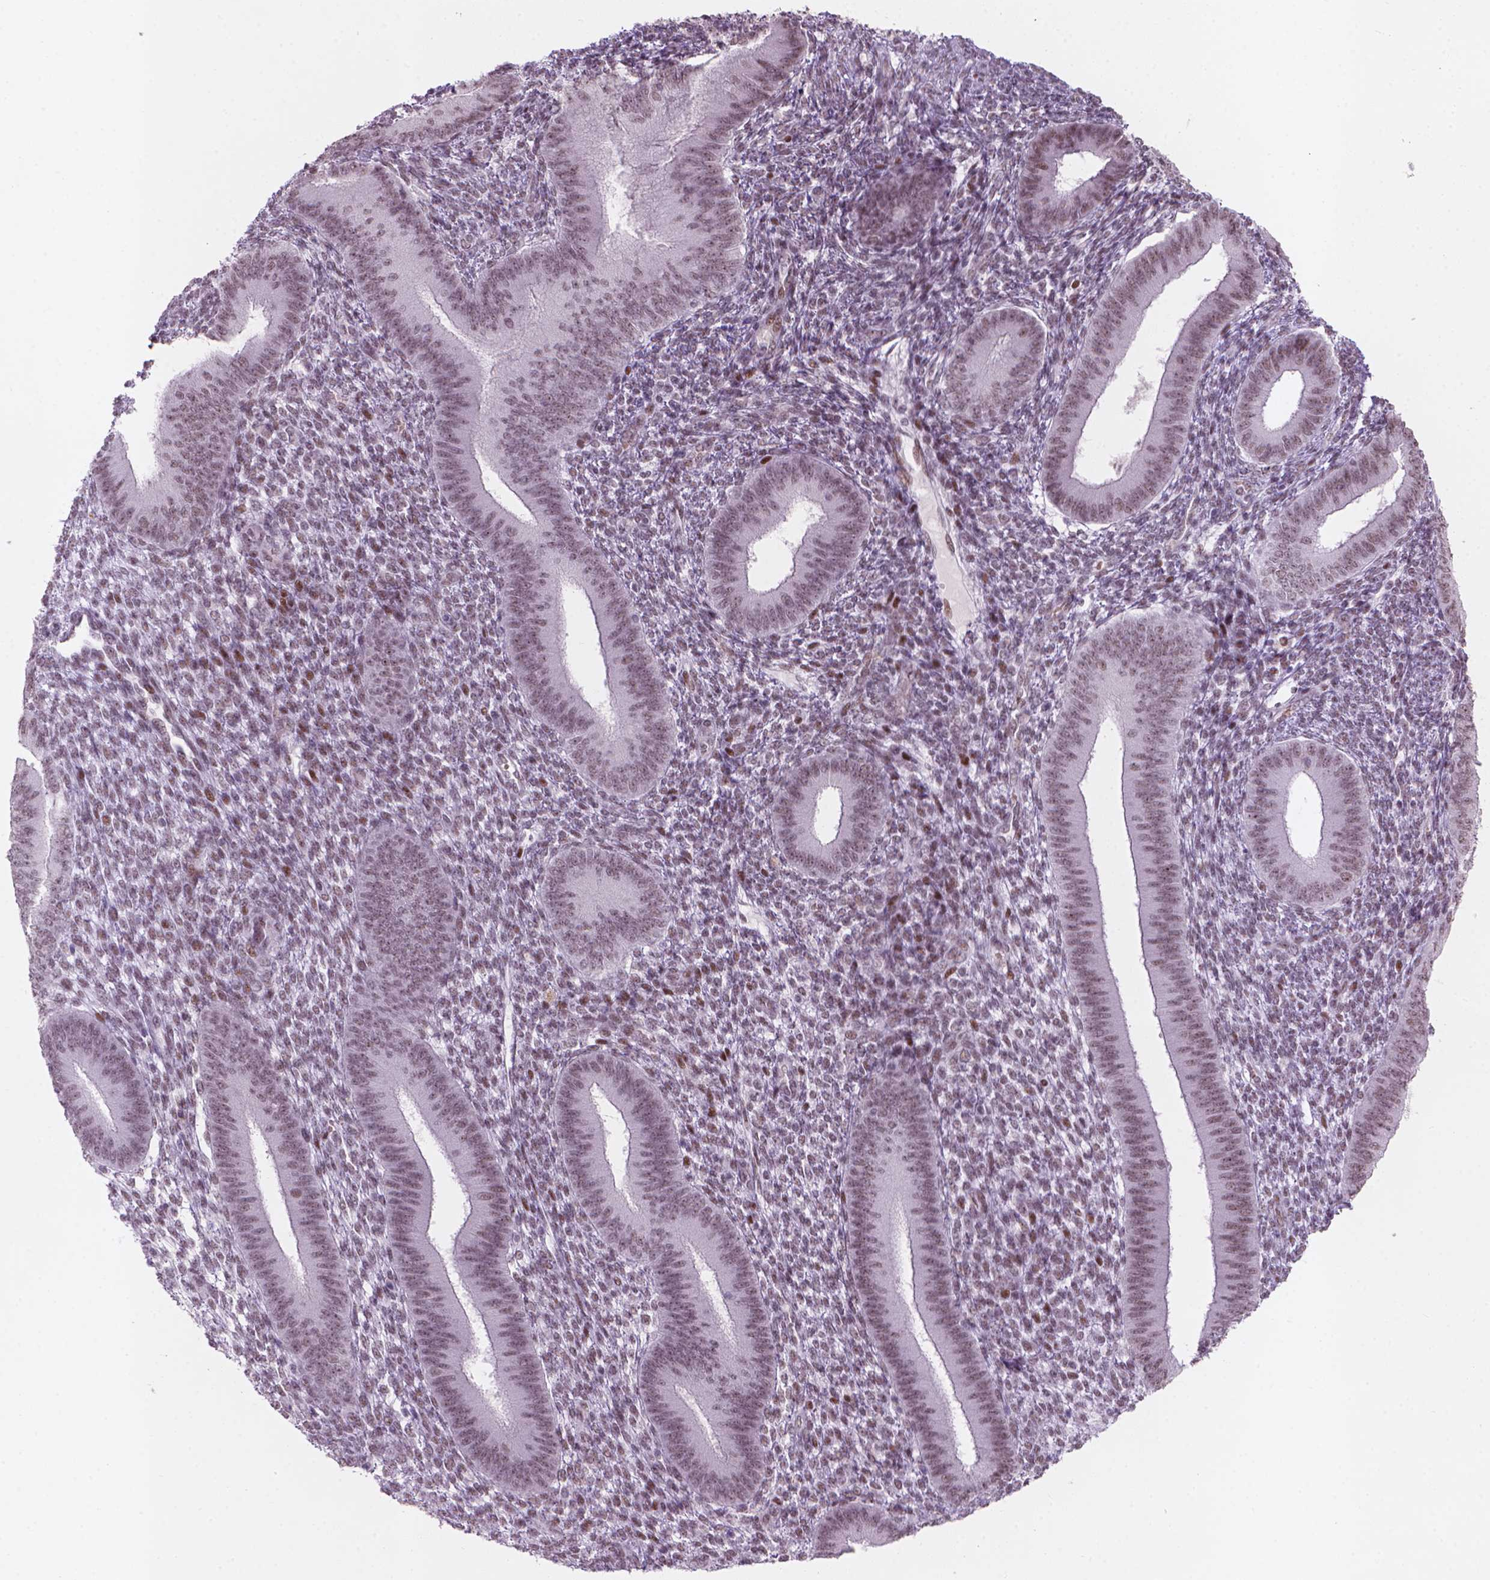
{"staining": {"intensity": "moderate", "quantity": "25%-75%", "location": "nuclear"}, "tissue": "endometrium", "cell_type": "Cells in endometrial stroma", "image_type": "normal", "snomed": [{"axis": "morphology", "description": "Normal tissue, NOS"}, {"axis": "topography", "description": "Endometrium"}], "caption": "Endometrium stained with DAB (3,3'-diaminobenzidine) immunohistochemistry demonstrates medium levels of moderate nuclear staining in approximately 25%-75% of cells in endometrial stroma.", "gene": "HES7", "patient": {"sex": "female", "age": 39}}